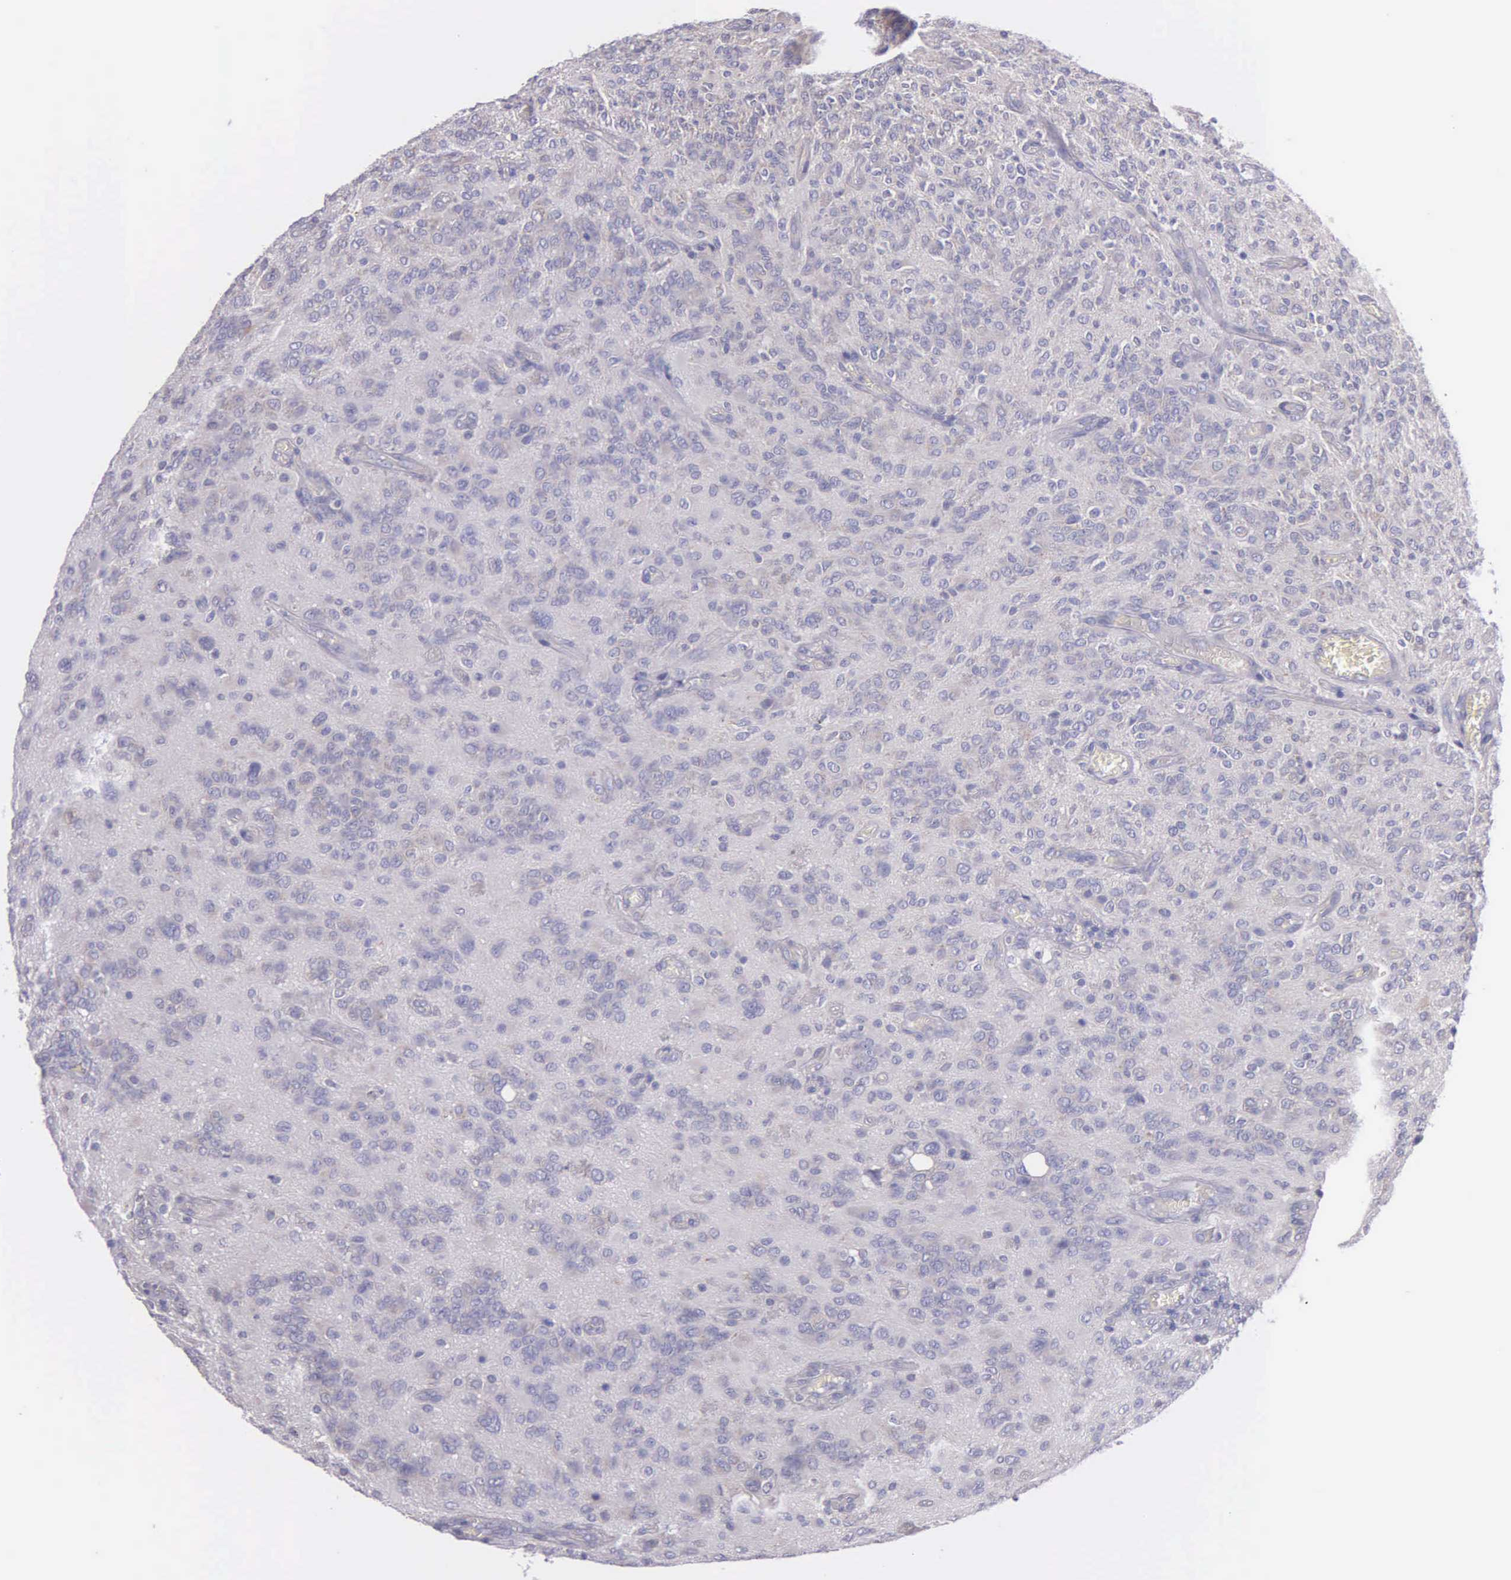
{"staining": {"intensity": "negative", "quantity": "none", "location": "none"}, "tissue": "glioma", "cell_type": "Tumor cells", "image_type": "cancer", "snomed": [{"axis": "morphology", "description": "Glioma, malignant, Low grade"}, {"axis": "topography", "description": "Brain"}], "caption": "Immunohistochemistry (IHC) of human glioma reveals no expression in tumor cells. Nuclei are stained in blue.", "gene": "MIA2", "patient": {"sex": "female", "age": 15}}